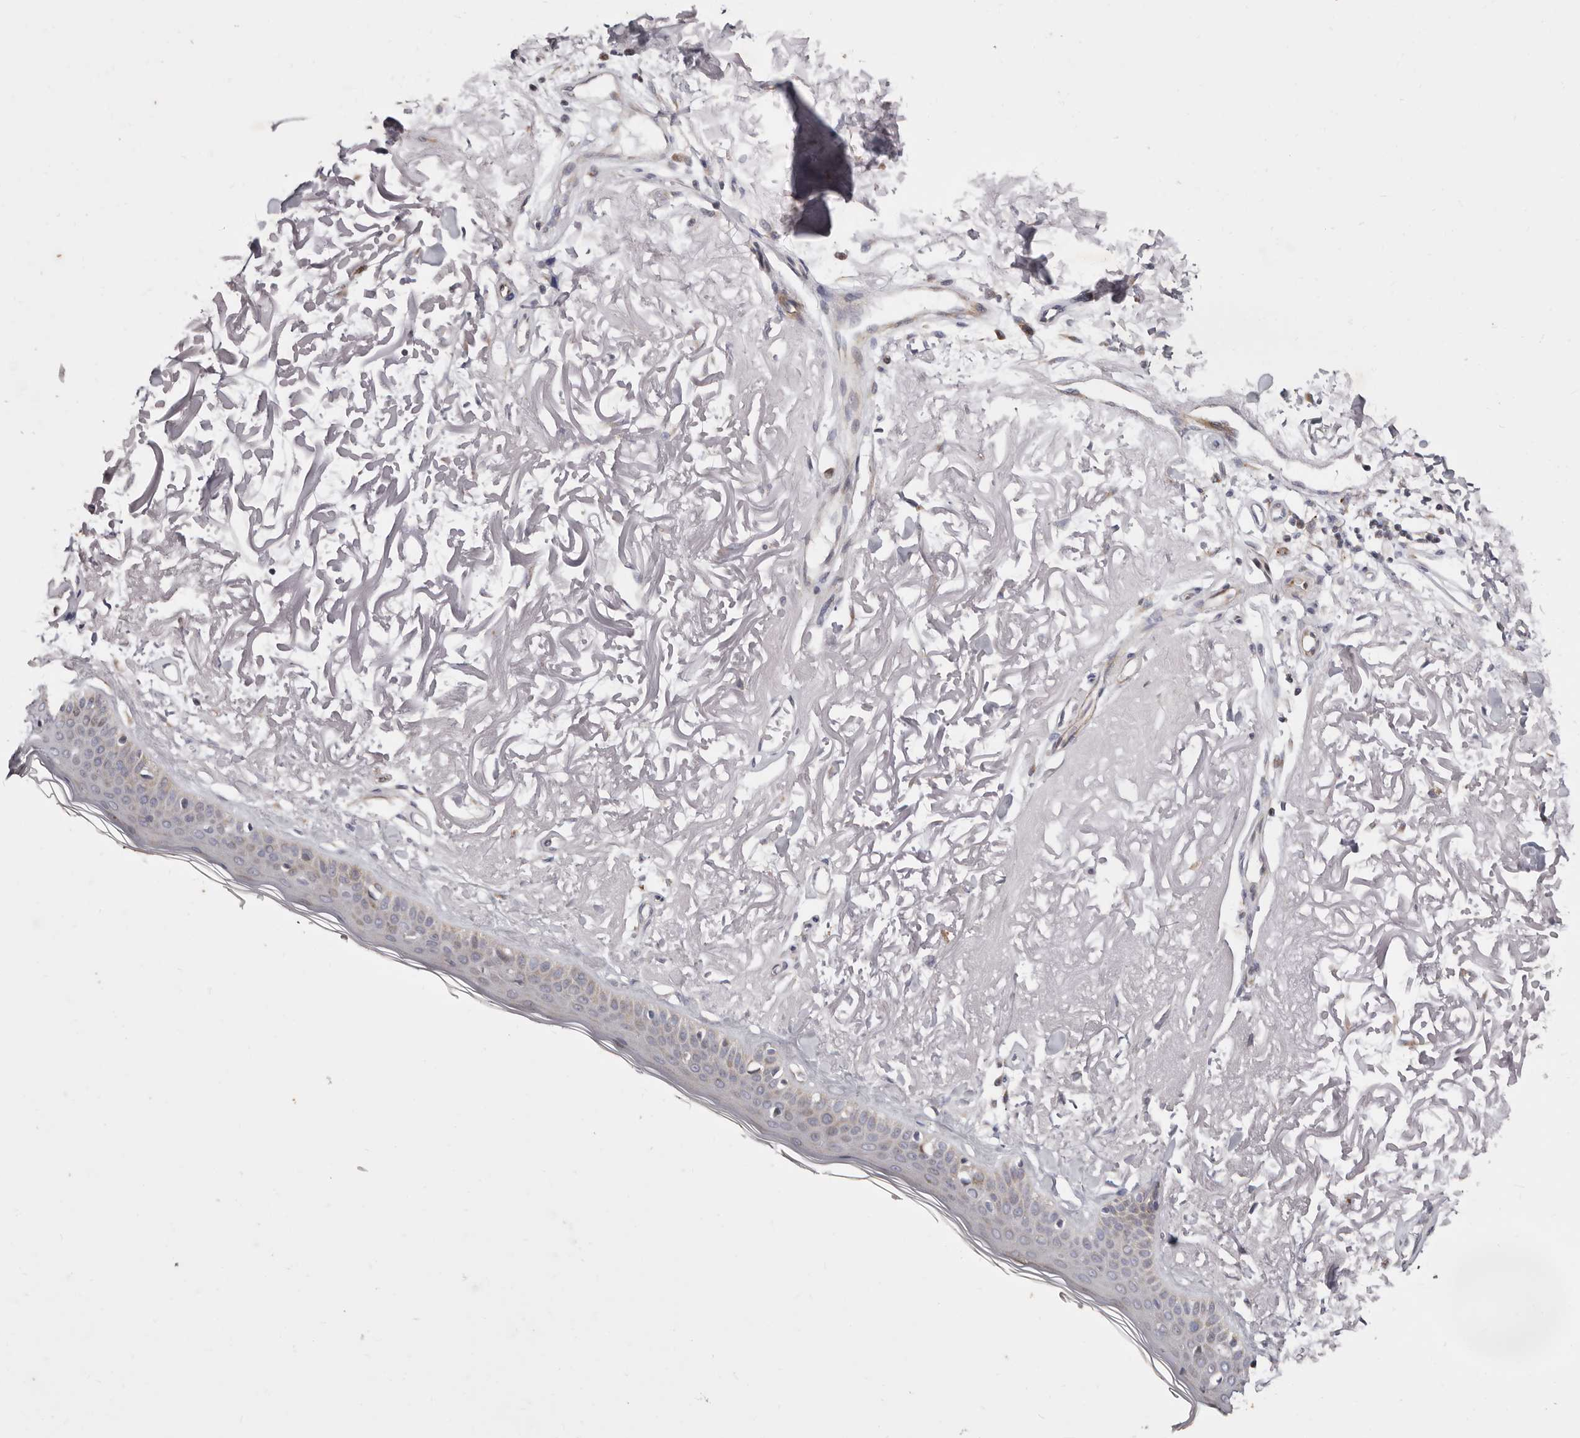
{"staining": {"intensity": "negative", "quantity": "none", "location": "none"}, "tissue": "skin", "cell_type": "Fibroblasts", "image_type": "normal", "snomed": [{"axis": "morphology", "description": "Normal tissue, NOS"}, {"axis": "topography", "description": "Skin"}, {"axis": "topography", "description": "Skeletal muscle"}], "caption": "A micrograph of human skin is negative for staining in fibroblasts. (Brightfield microscopy of DAB (3,3'-diaminobenzidine) immunohistochemistry (IHC) at high magnification).", "gene": "TIMM17B", "patient": {"sex": "male", "age": 83}}